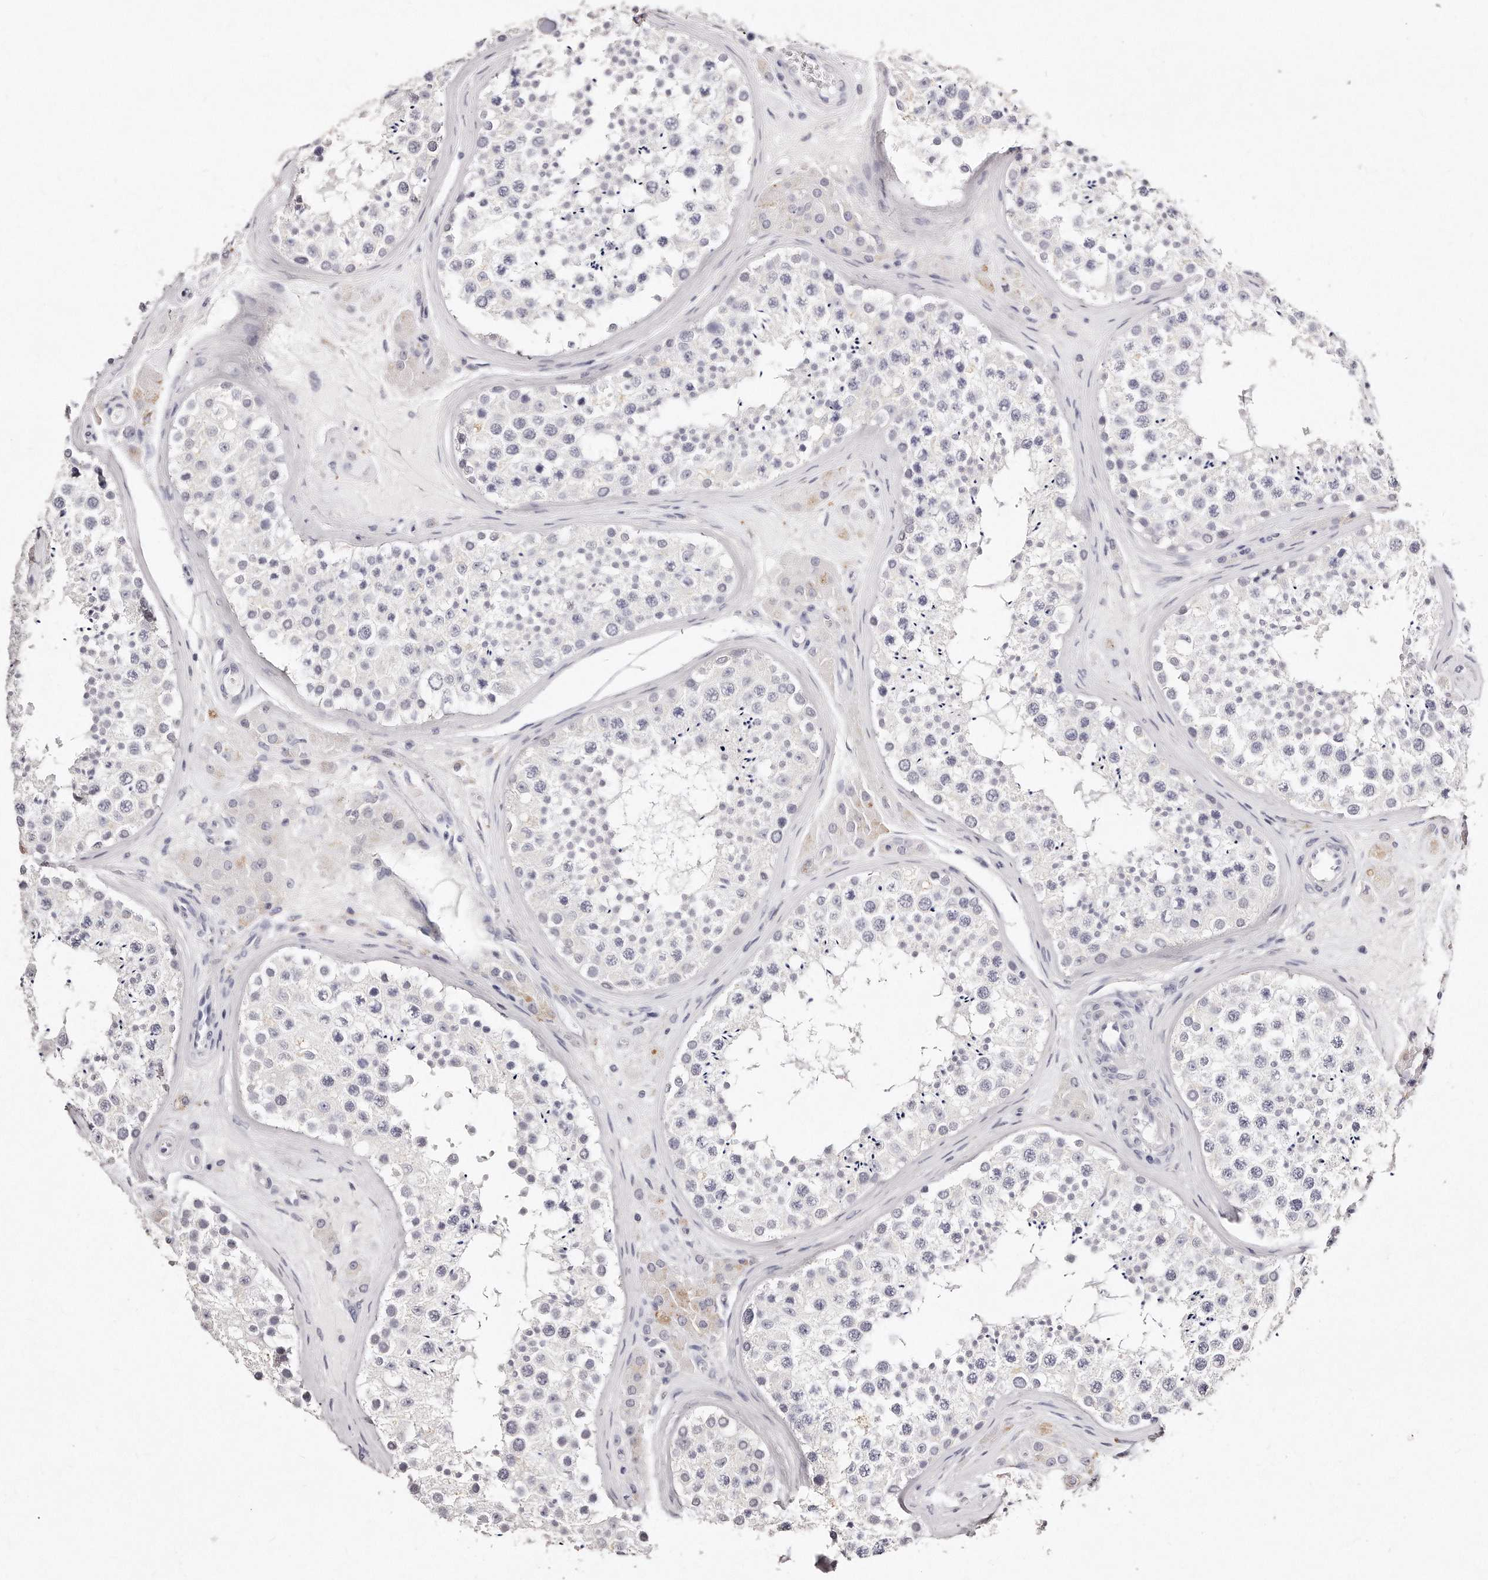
{"staining": {"intensity": "weak", "quantity": "<25%", "location": "cytoplasmic/membranous"}, "tissue": "testis", "cell_type": "Cells in seminiferous ducts", "image_type": "normal", "snomed": [{"axis": "morphology", "description": "Normal tissue, NOS"}, {"axis": "topography", "description": "Testis"}], "caption": "This is an immunohistochemistry image of benign testis. There is no positivity in cells in seminiferous ducts.", "gene": "GDA", "patient": {"sex": "male", "age": 46}}